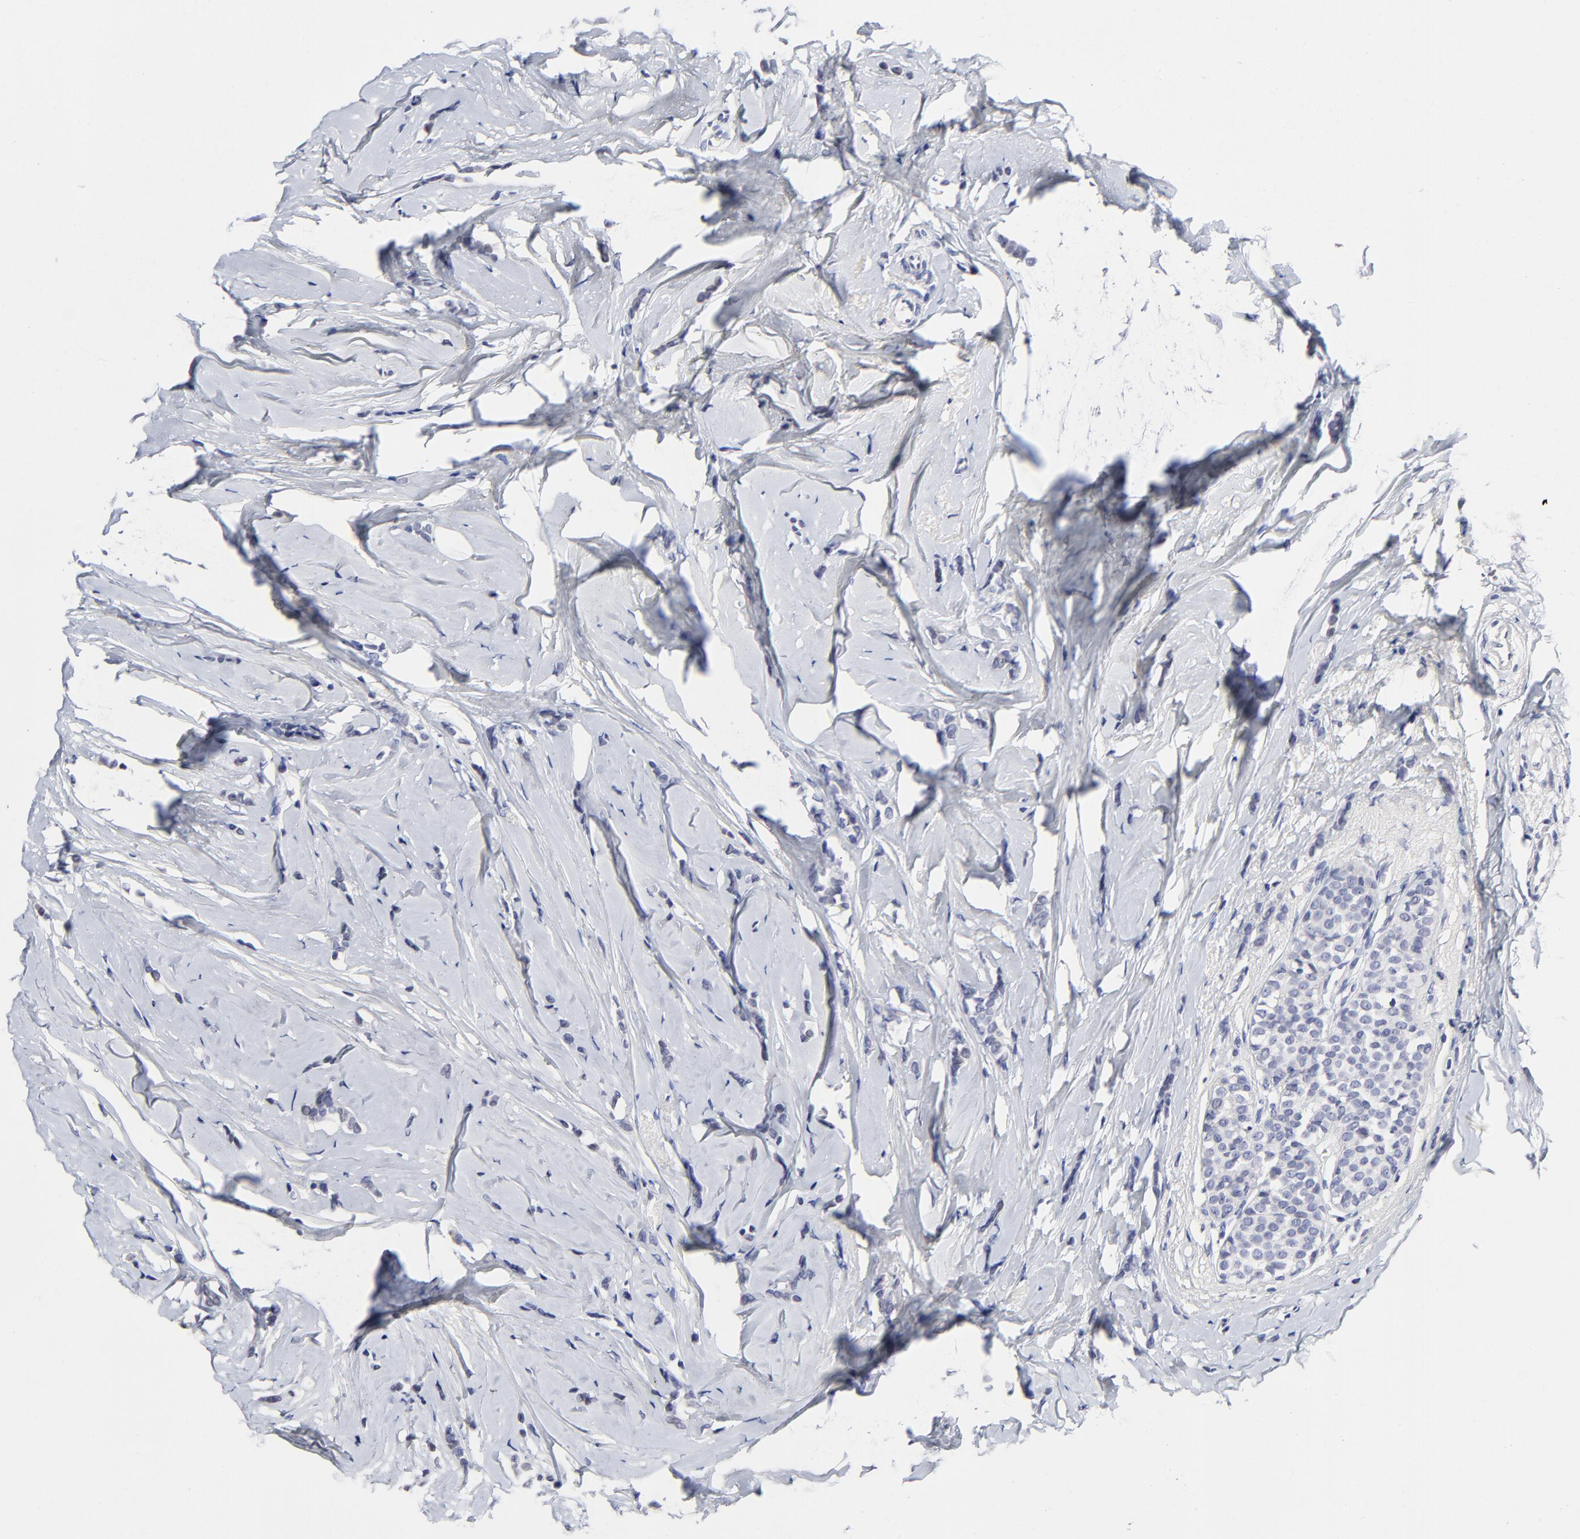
{"staining": {"intensity": "negative", "quantity": "none", "location": "none"}, "tissue": "breast cancer", "cell_type": "Tumor cells", "image_type": "cancer", "snomed": [{"axis": "morphology", "description": "Lobular carcinoma"}, {"axis": "topography", "description": "Breast"}], "caption": "Immunohistochemistry micrograph of neoplastic tissue: human lobular carcinoma (breast) stained with DAB (3,3'-diaminobenzidine) displays no significant protein positivity in tumor cells.", "gene": "CXADR", "patient": {"sex": "female", "age": 64}}